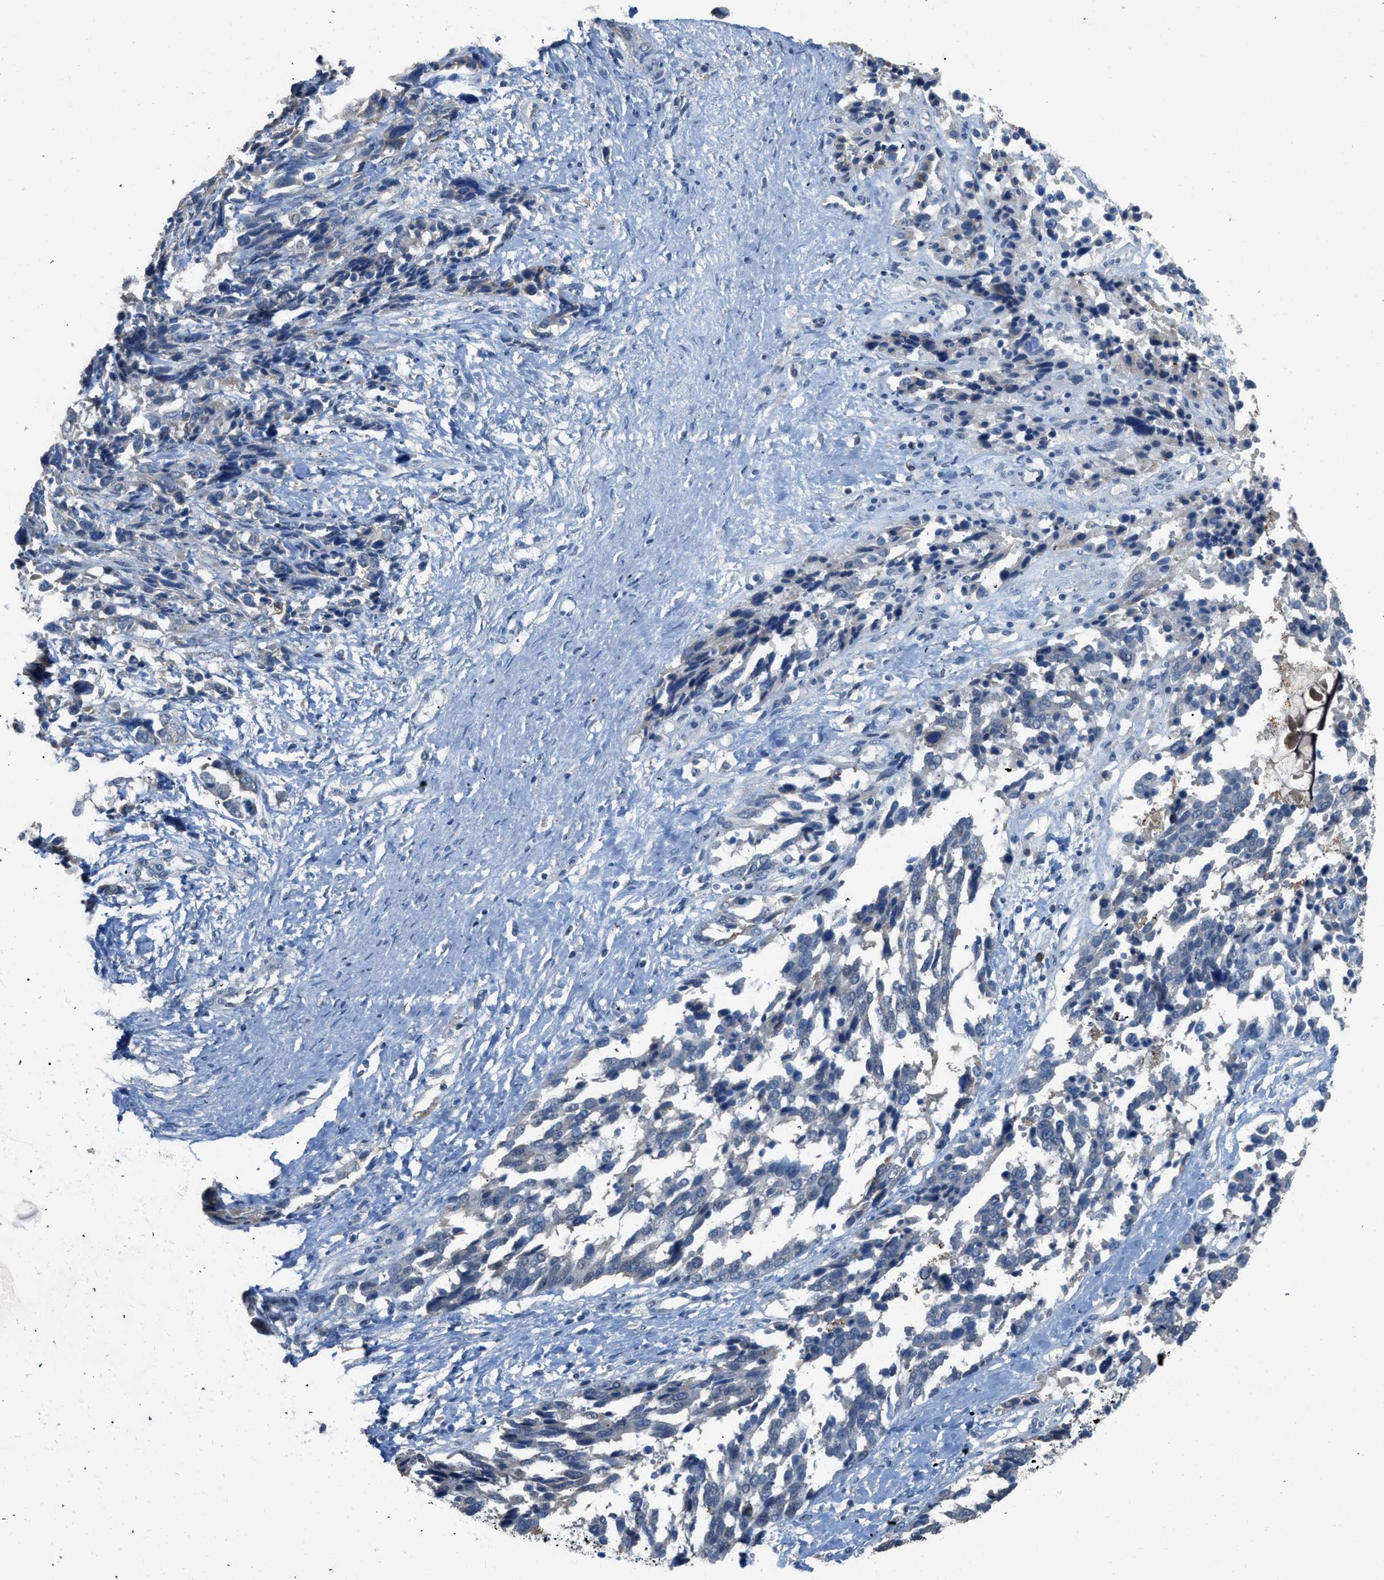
{"staining": {"intensity": "negative", "quantity": "none", "location": "none"}, "tissue": "ovarian cancer", "cell_type": "Tumor cells", "image_type": "cancer", "snomed": [{"axis": "morphology", "description": "Cystadenocarcinoma, serous, NOS"}, {"axis": "topography", "description": "Ovary"}], "caption": "Tumor cells show no significant protein positivity in ovarian cancer. (DAB IHC visualized using brightfield microscopy, high magnification).", "gene": "TIMD4", "patient": {"sex": "female", "age": 44}}